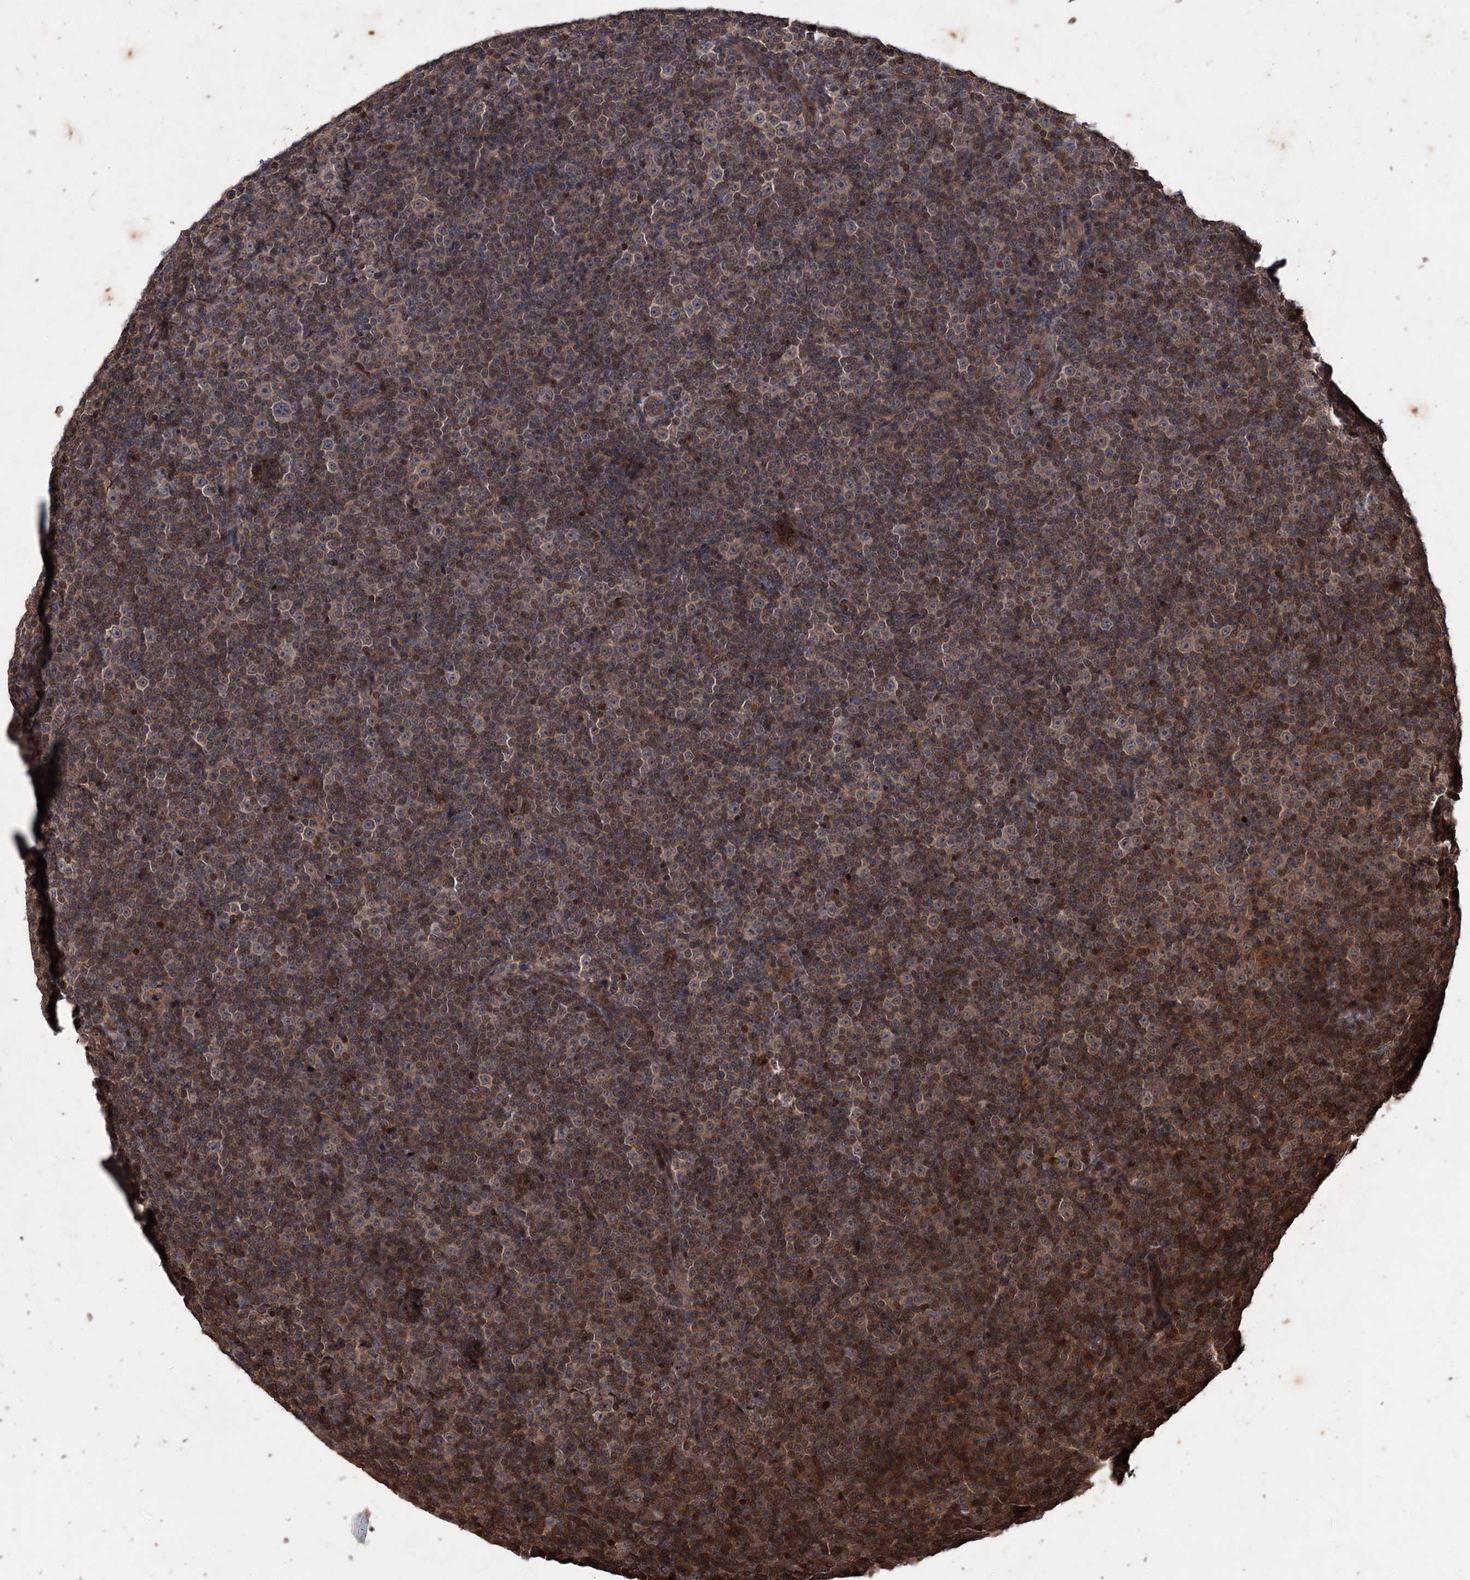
{"staining": {"intensity": "moderate", "quantity": ">75%", "location": "cytoplasmic/membranous"}, "tissue": "lymphoma", "cell_type": "Tumor cells", "image_type": "cancer", "snomed": [{"axis": "morphology", "description": "Malignant lymphoma, non-Hodgkin's type, Low grade"}, {"axis": "topography", "description": "Lymph node"}], "caption": "Immunohistochemistry (IHC) (DAB (3,3'-diaminobenzidine)) staining of low-grade malignant lymphoma, non-Hodgkin's type reveals moderate cytoplasmic/membranous protein expression in about >75% of tumor cells.", "gene": "ADK", "patient": {"sex": "female", "age": 67}}